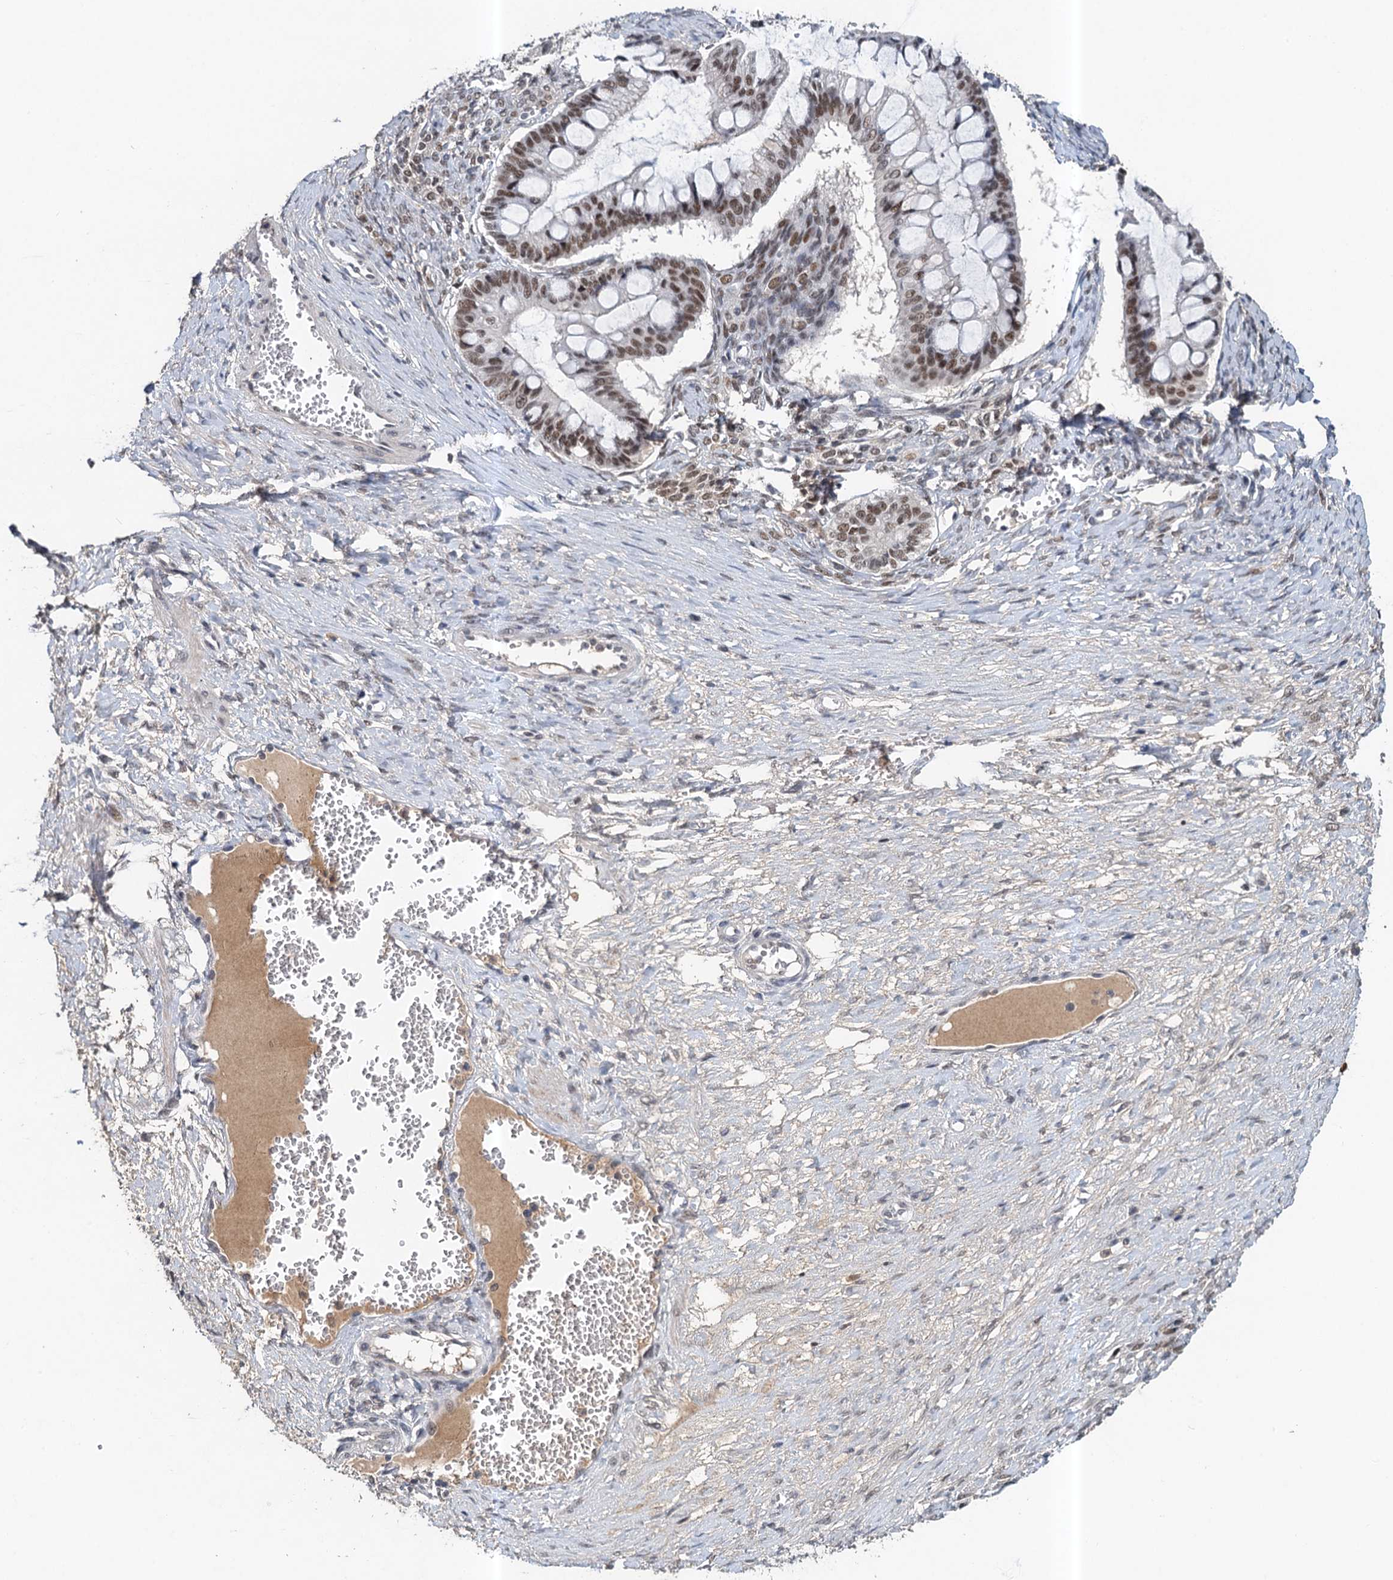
{"staining": {"intensity": "moderate", "quantity": ">75%", "location": "nuclear"}, "tissue": "ovarian cancer", "cell_type": "Tumor cells", "image_type": "cancer", "snomed": [{"axis": "morphology", "description": "Cystadenocarcinoma, mucinous, NOS"}, {"axis": "topography", "description": "Ovary"}], "caption": "A brown stain labels moderate nuclear positivity of a protein in human ovarian cancer (mucinous cystadenocarcinoma) tumor cells.", "gene": "CSTF3", "patient": {"sex": "female", "age": 73}}